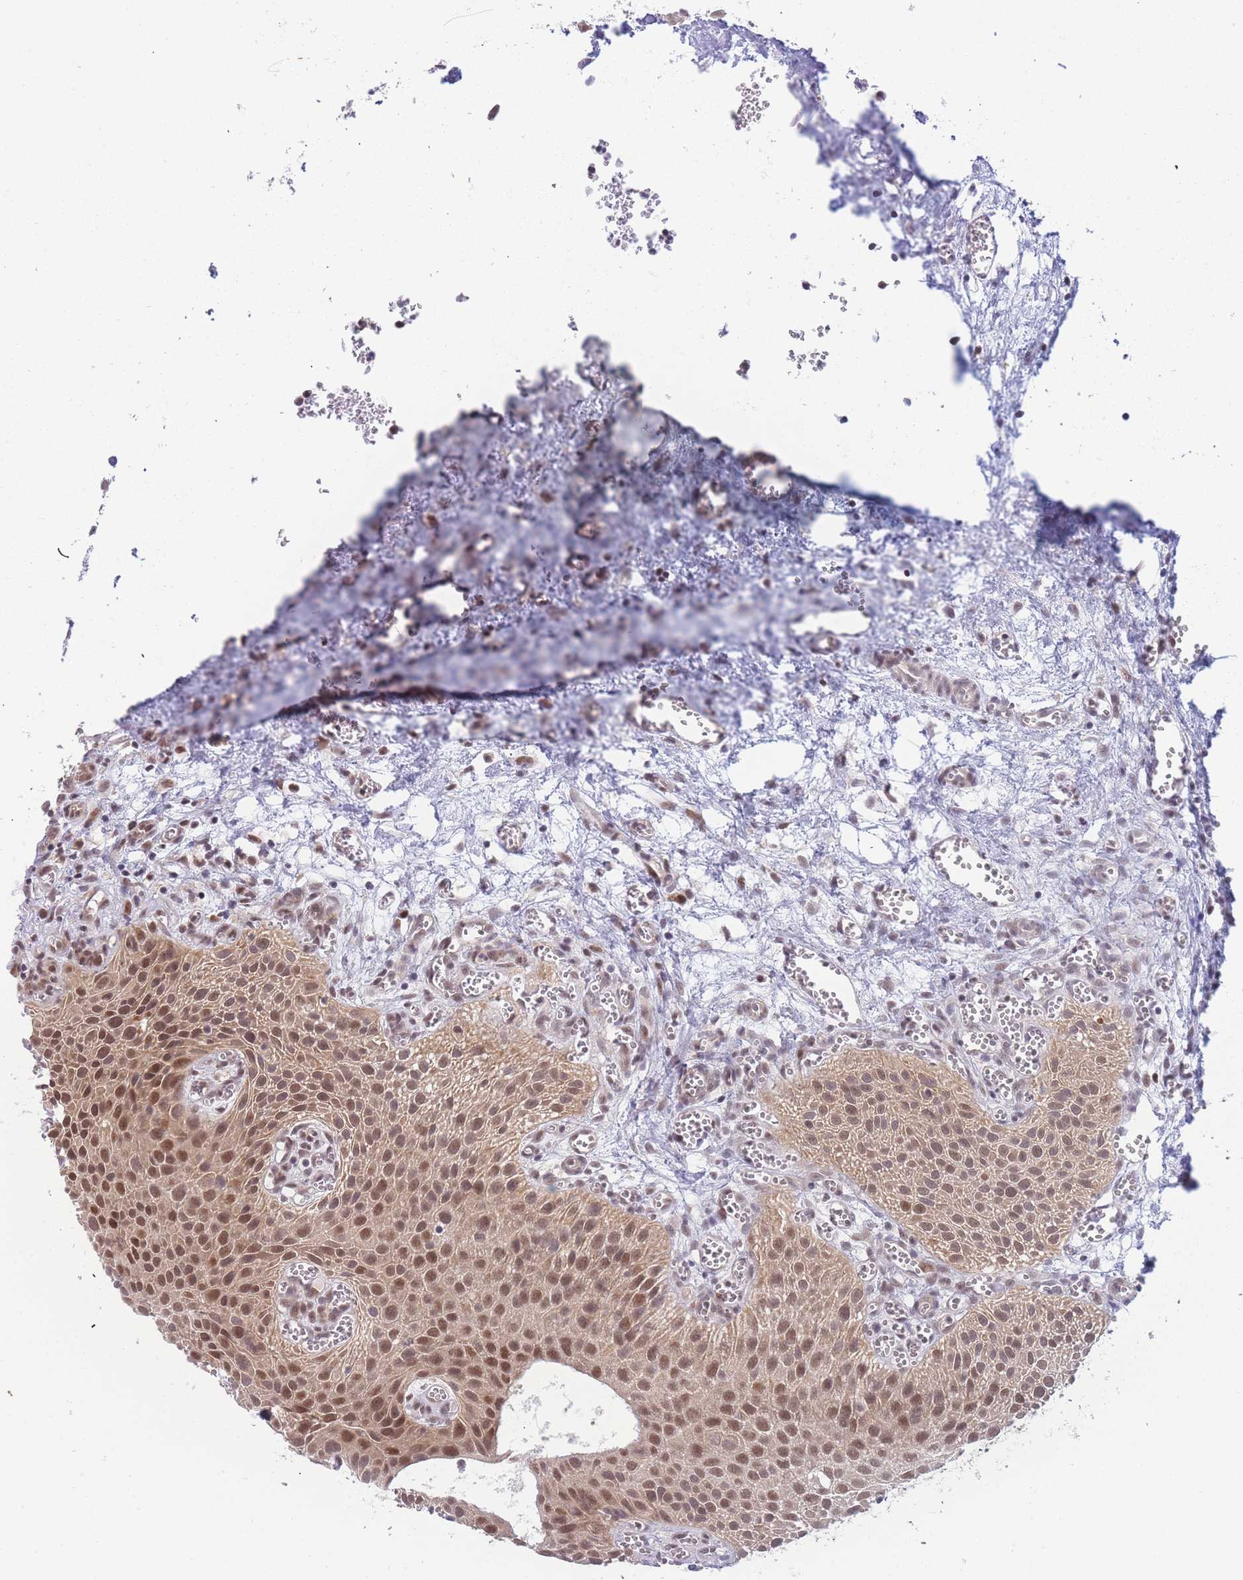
{"staining": {"intensity": "moderate", "quantity": ">75%", "location": "cytoplasmic/membranous,nuclear"}, "tissue": "urothelial cancer", "cell_type": "Tumor cells", "image_type": "cancer", "snomed": [{"axis": "morphology", "description": "Urothelial carcinoma, Low grade"}, {"axis": "topography", "description": "Urinary bladder"}], "caption": "Immunohistochemical staining of urothelial cancer shows medium levels of moderate cytoplasmic/membranous and nuclear expression in approximately >75% of tumor cells.", "gene": "DEAF1", "patient": {"sex": "male", "age": 88}}